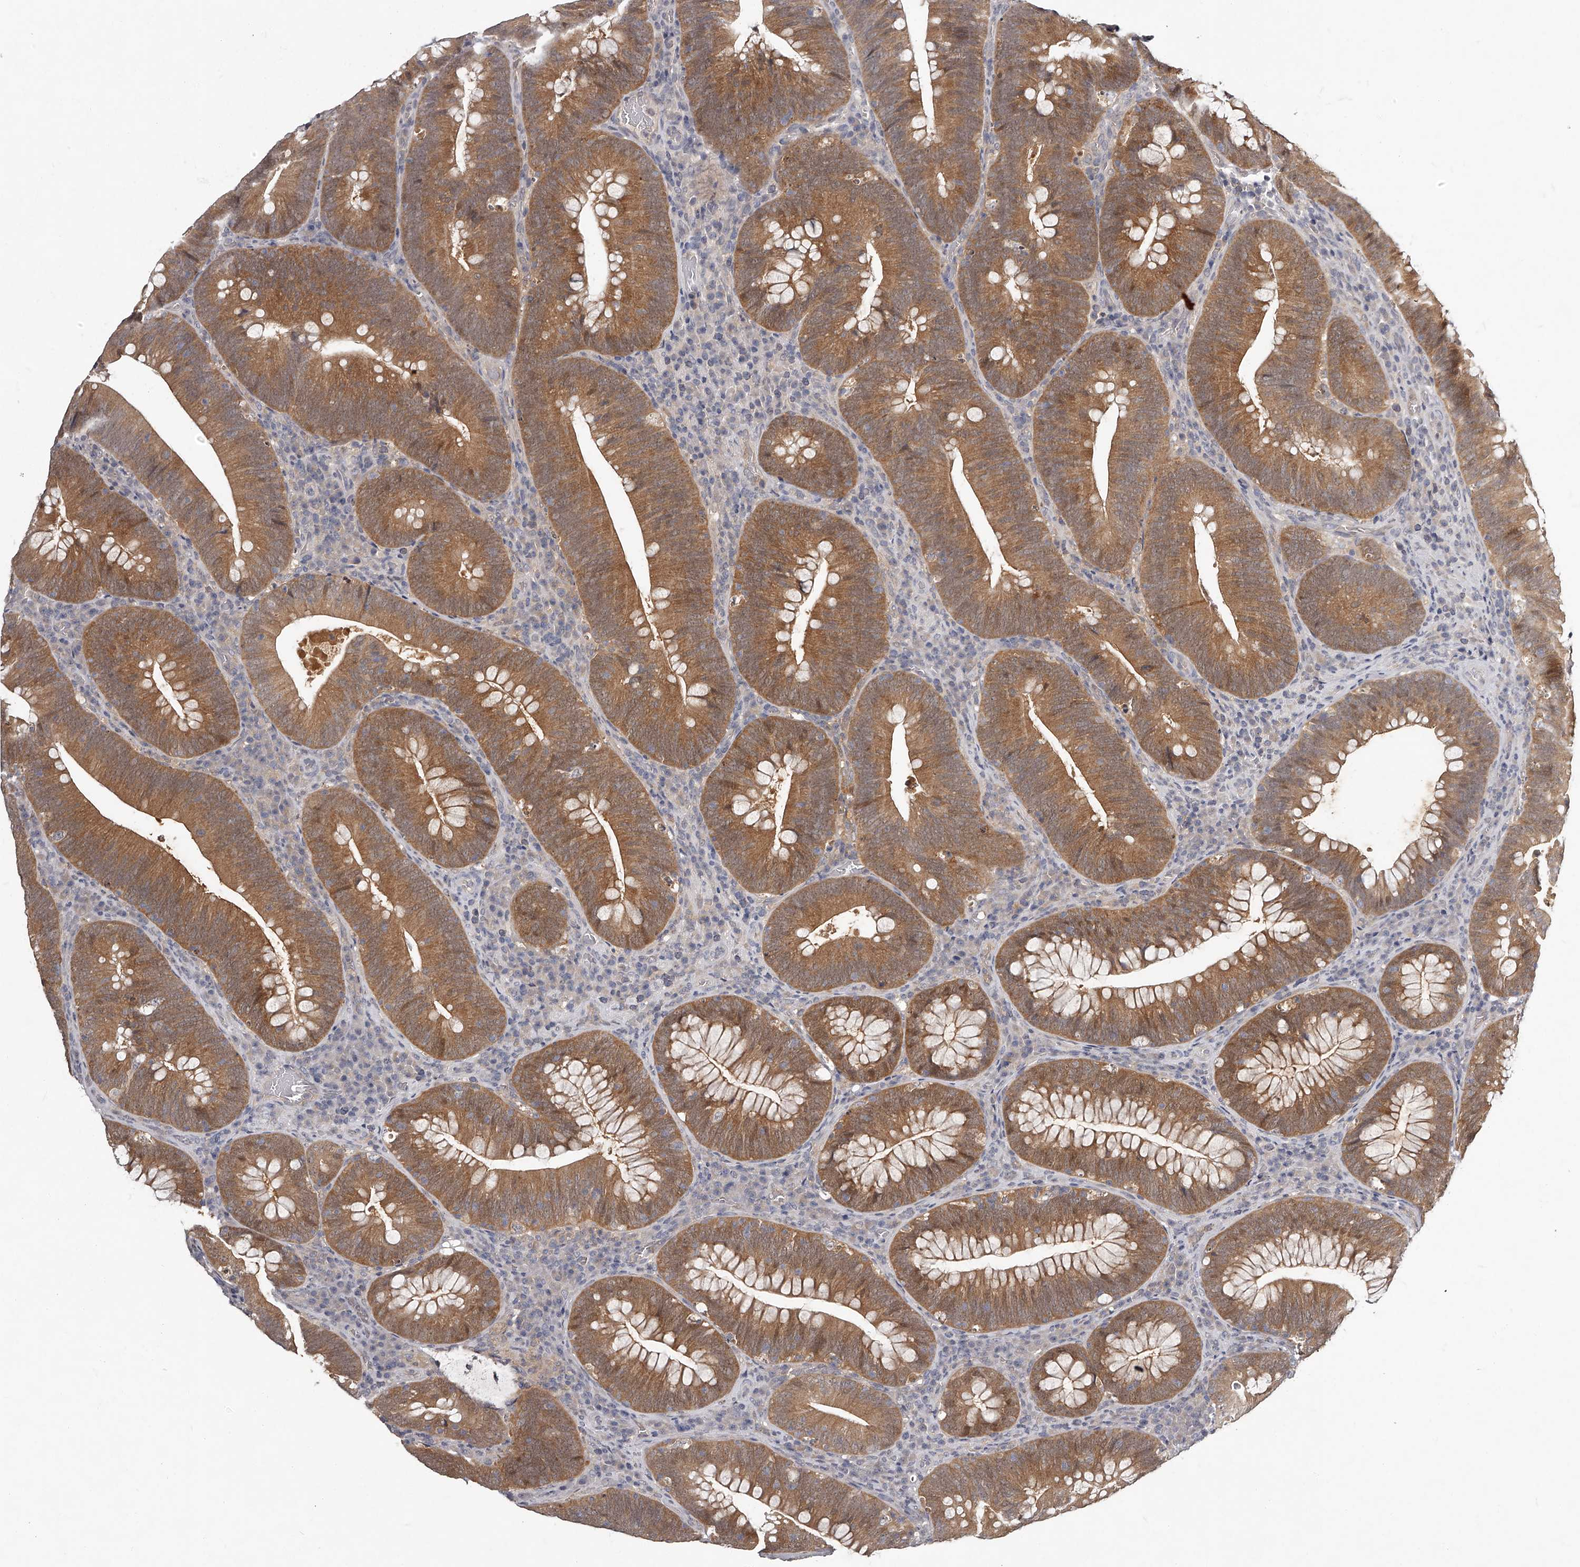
{"staining": {"intensity": "moderate", "quantity": ">75%", "location": "cytoplasmic/membranous"}, "tissue": "colorectal cancer", "cell_type": "Tumor cells", "image_type": "cancer", "snomed": [{"axis": "morphology", "description": "Normal tissue, NOS"}, {"axis": "topography", "description": "Colon"}], "caption": "Immunohistochemical staining of human colorectal cancer exhibits medium levels of moderate cytoplasmic/membranous positivity in approximately >75% of tumor cells.", "gene": "GGCT", "patient": {"sex": "female", "age": 82}}